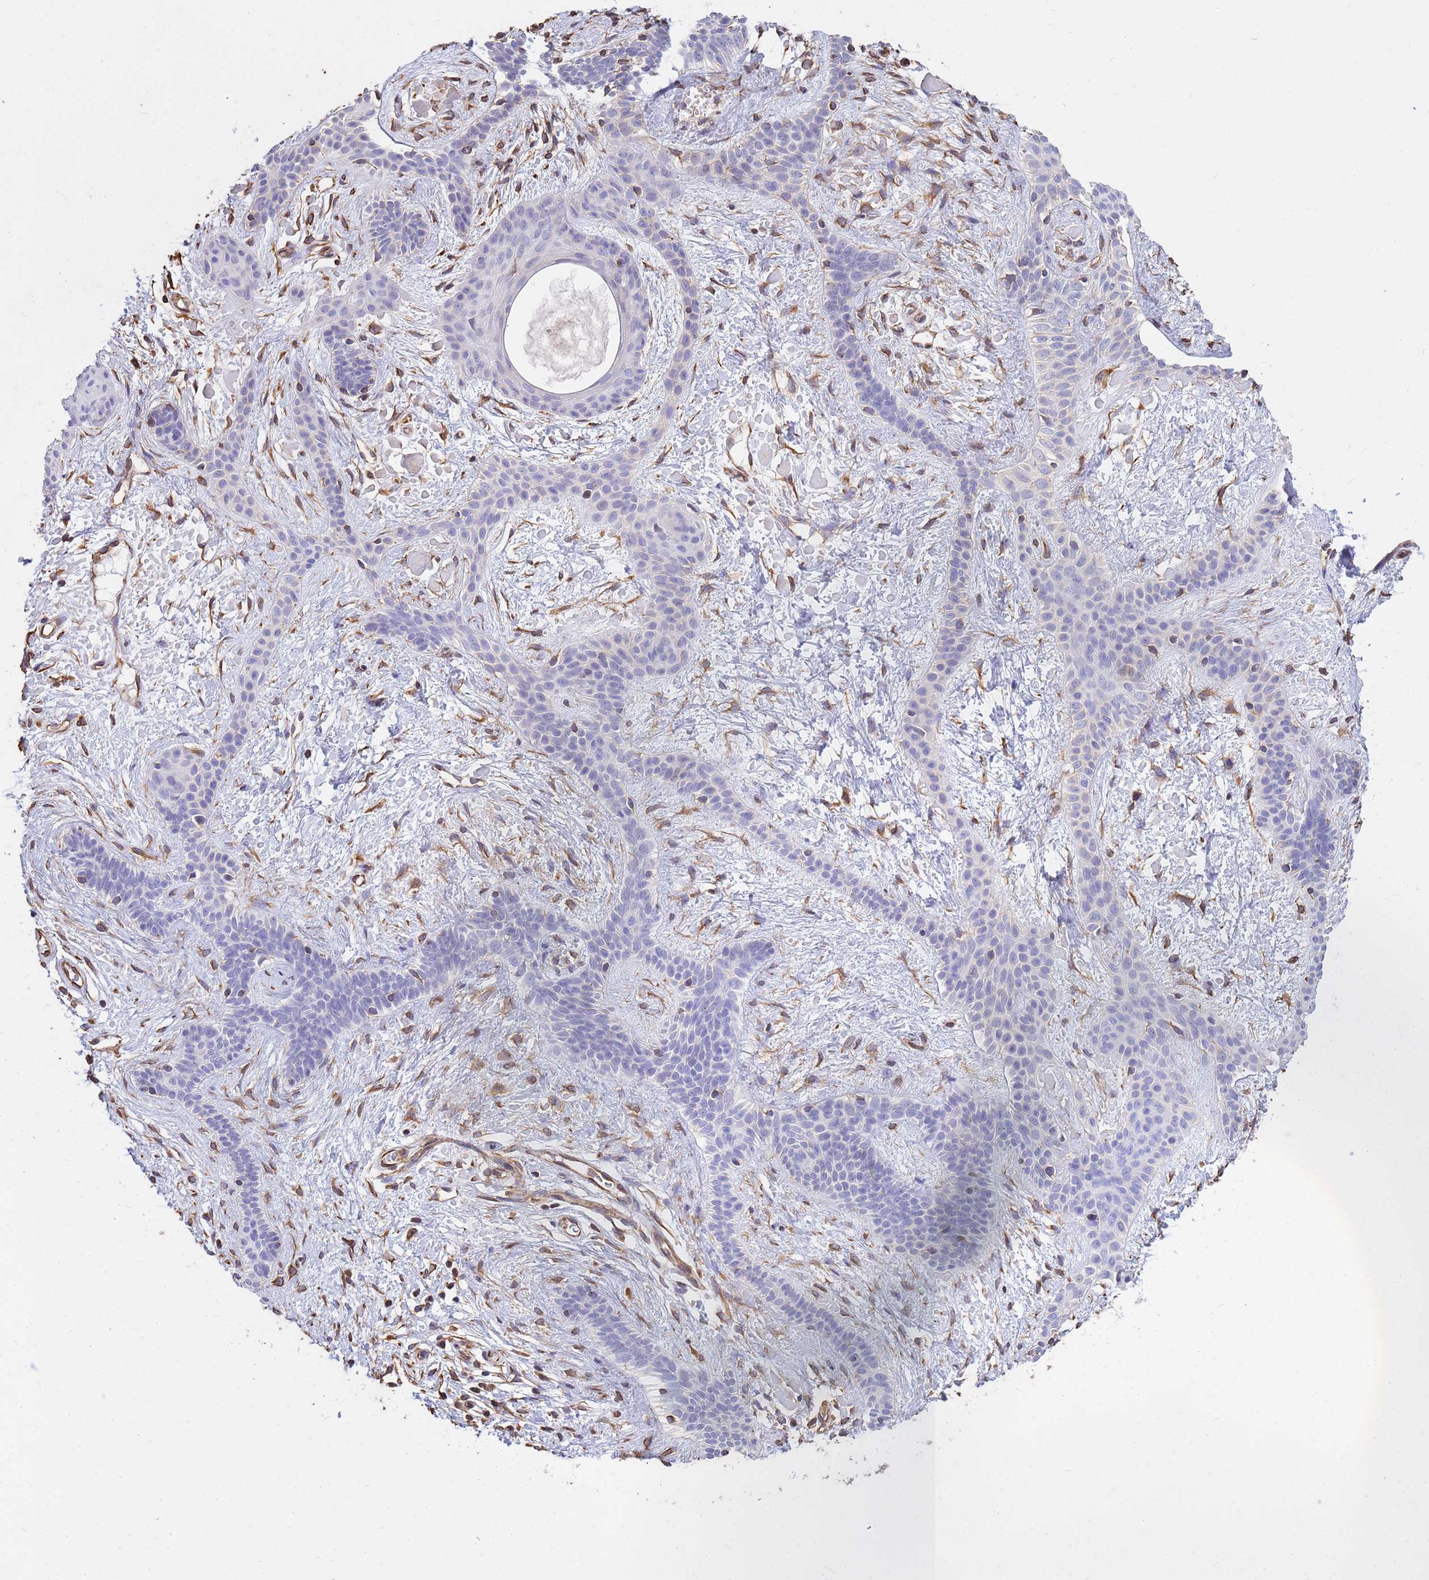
{"staining": {"intensity": "negative", "quantity": "none", "location": "none"}, "tissue": "skin cancer", "cell_type": "Tumor cells", "image_type": "cancer", "snomed": [{"axis": "morphology", "description": "Basal cell carcinoma"}, {"axis": "topography", "description": "Skin"}], "caption": "The photomicrograph displays no staining of tumor cells in skin cancer (basal cell carcinoma).", "gene": "TCEAL3", "patient": {"sex": "male", "age": 78}}